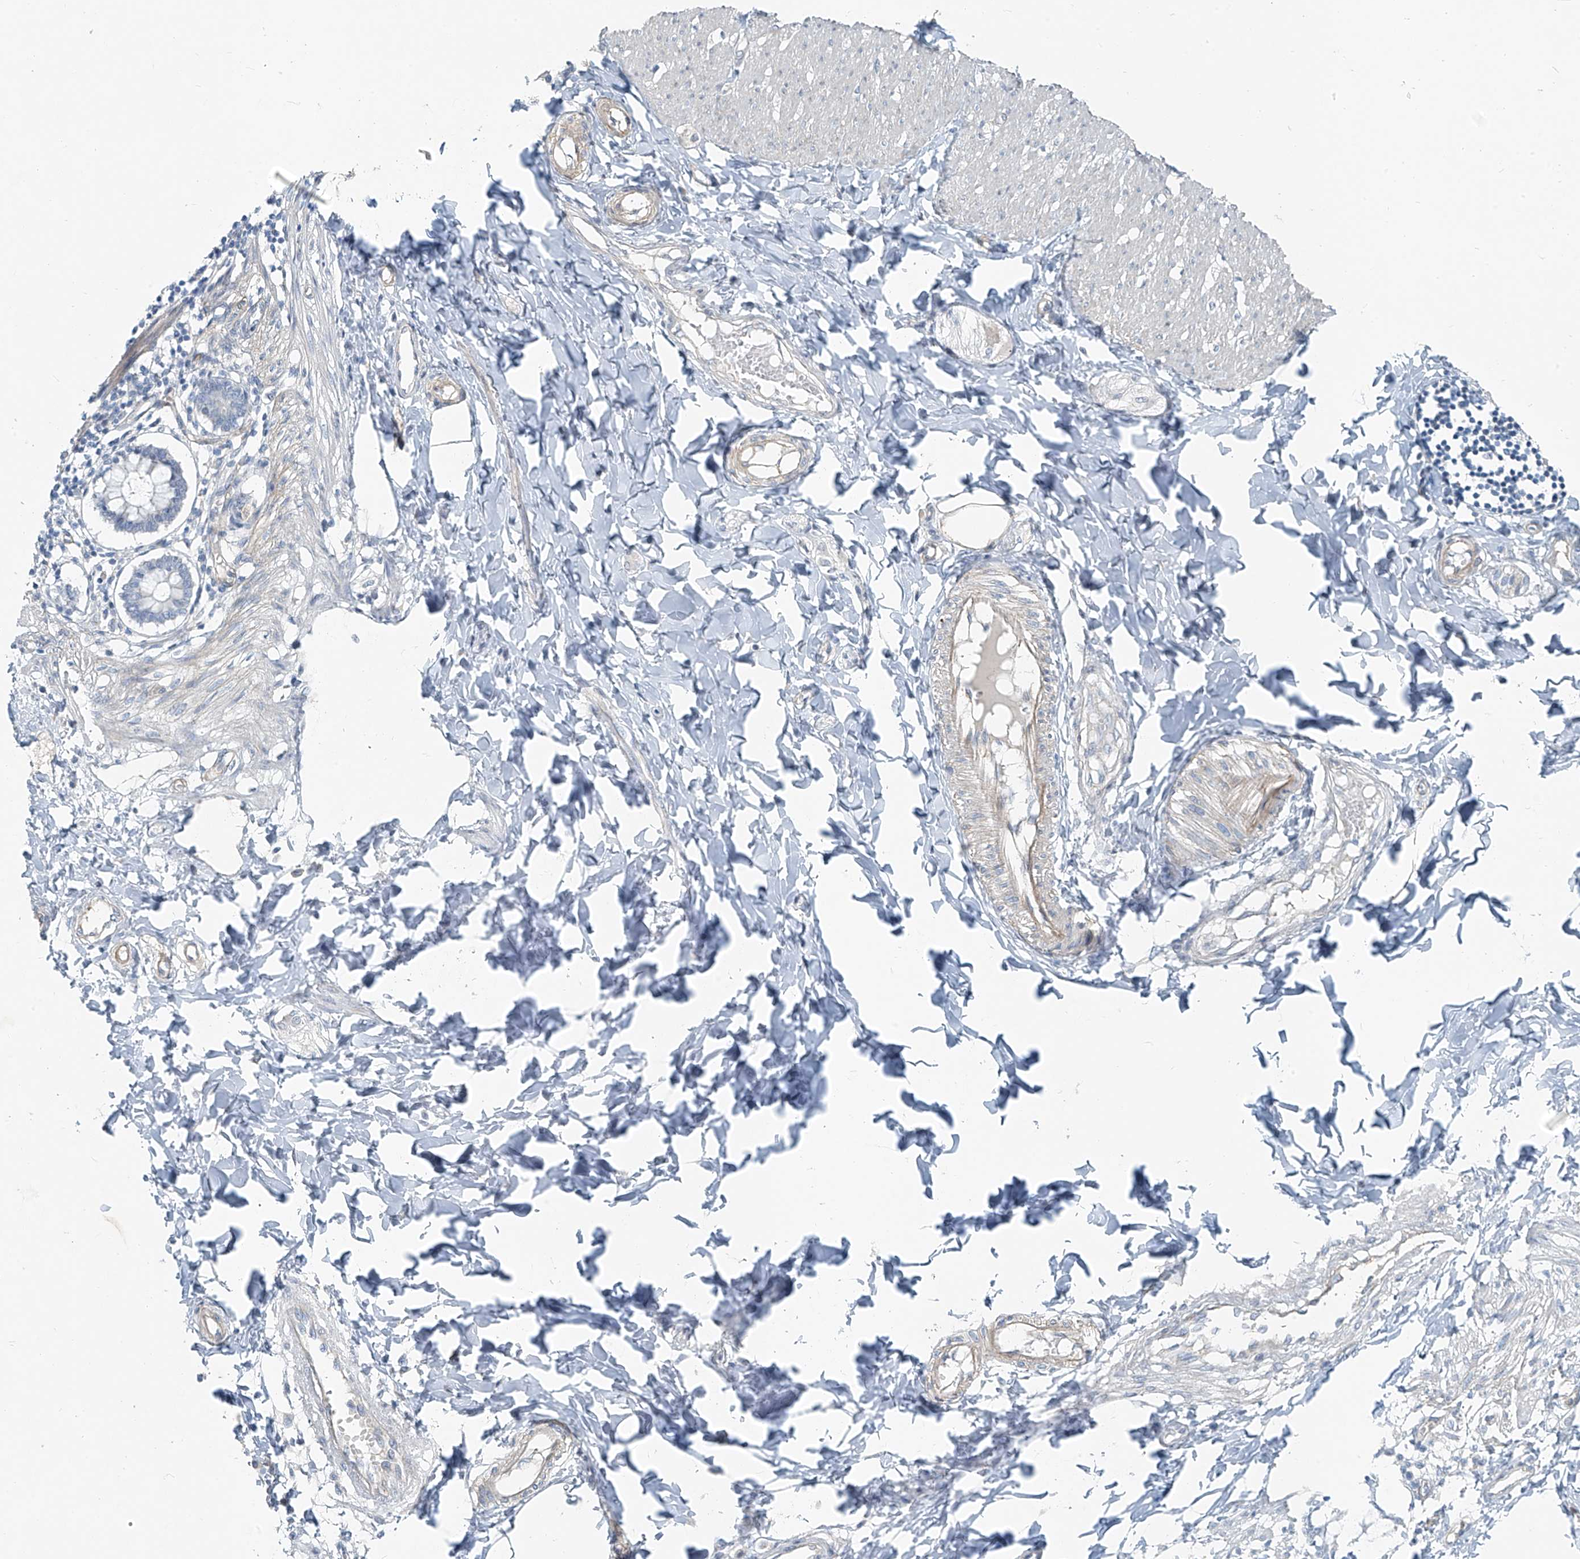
{"staining": {"intensity": "negative", "quantity": "none", "location": "none"}, "tissue": "smooth muscle", "cell_type": "Smooth muscle cells", "image_type": "normal", "snomed": [{"axis": "morphology", "description": "Normal tissue, NOS"}, {"axis": "morphology", "description": "Adenocarcinoma, NOS"}, {"axis": "topography", "description": "Colon"}, {"axis": "topography", "description": "Peripheral nerve tissue"}], "caption": "Smooth muscle cells are negative for brown protein staining in normal smooth muscle. (Brightfield microscopy of DAB (3,3'-diaminobenzidine) immunohistochemistry at high magnification).", "gene": "TNS2", "patient": {"sex": "male", "age": 14}}